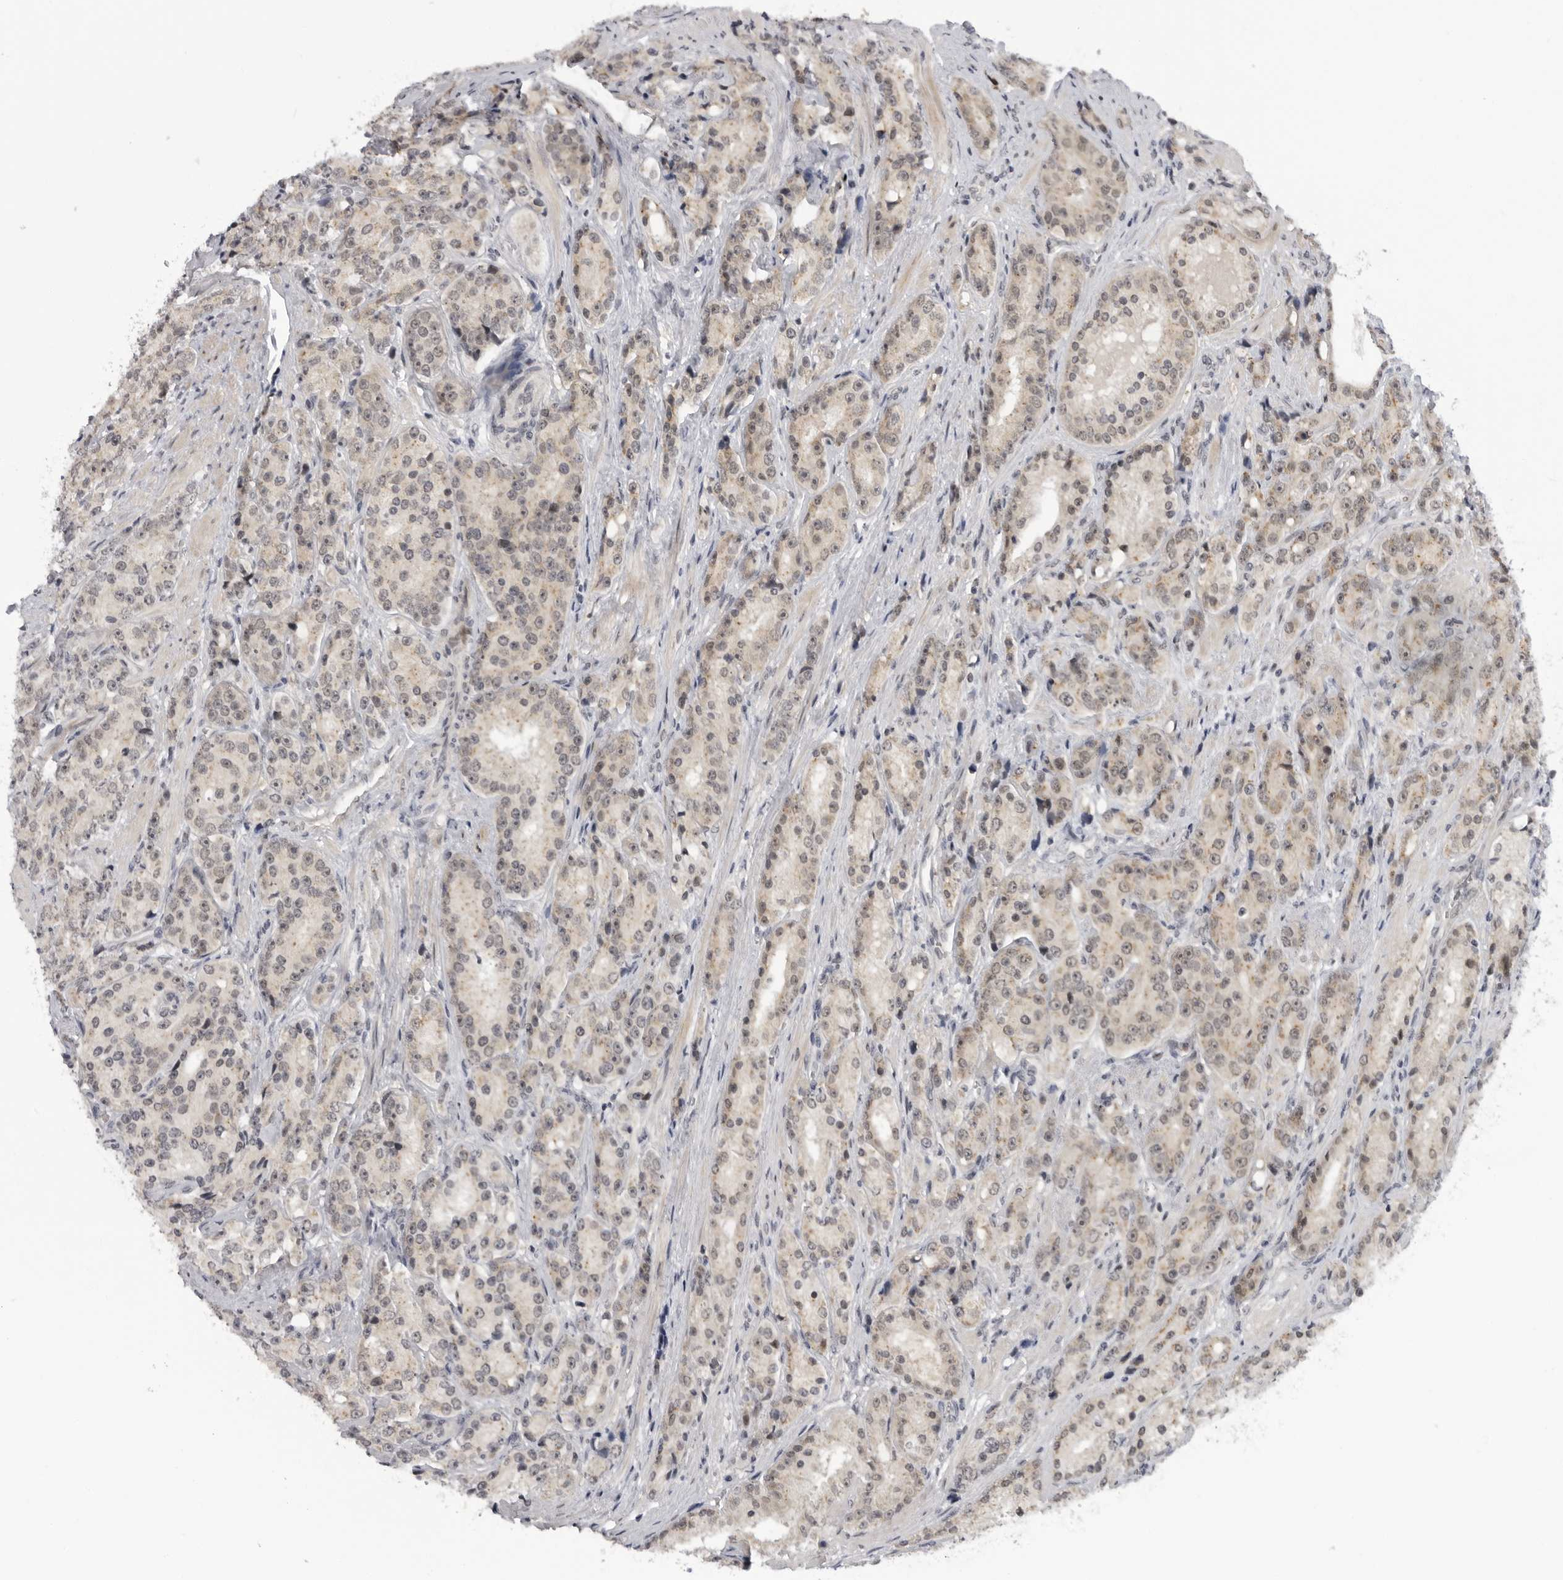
{"staining": {"intensity": "weak", "quantity": ">75%", "location": "nuclear"}, "tissue": "prostate cancer", "cell_type": "Tumor cells", "image_type": "cancer", "snomed": [{"axis": "morphology", "description": "Adenocarcinoma, High grade"}, {"axis": "topography", "description": "Prostate"}], "caption": "Immunohistochemistry (IHC) of human high-grade adenocarcinoma (prostate) demonstrates low levels of weak nuclear staining in about >75% of tumor cells.", "gene": "ALPK2", "patient": {"sex": "male", "age": 60}}